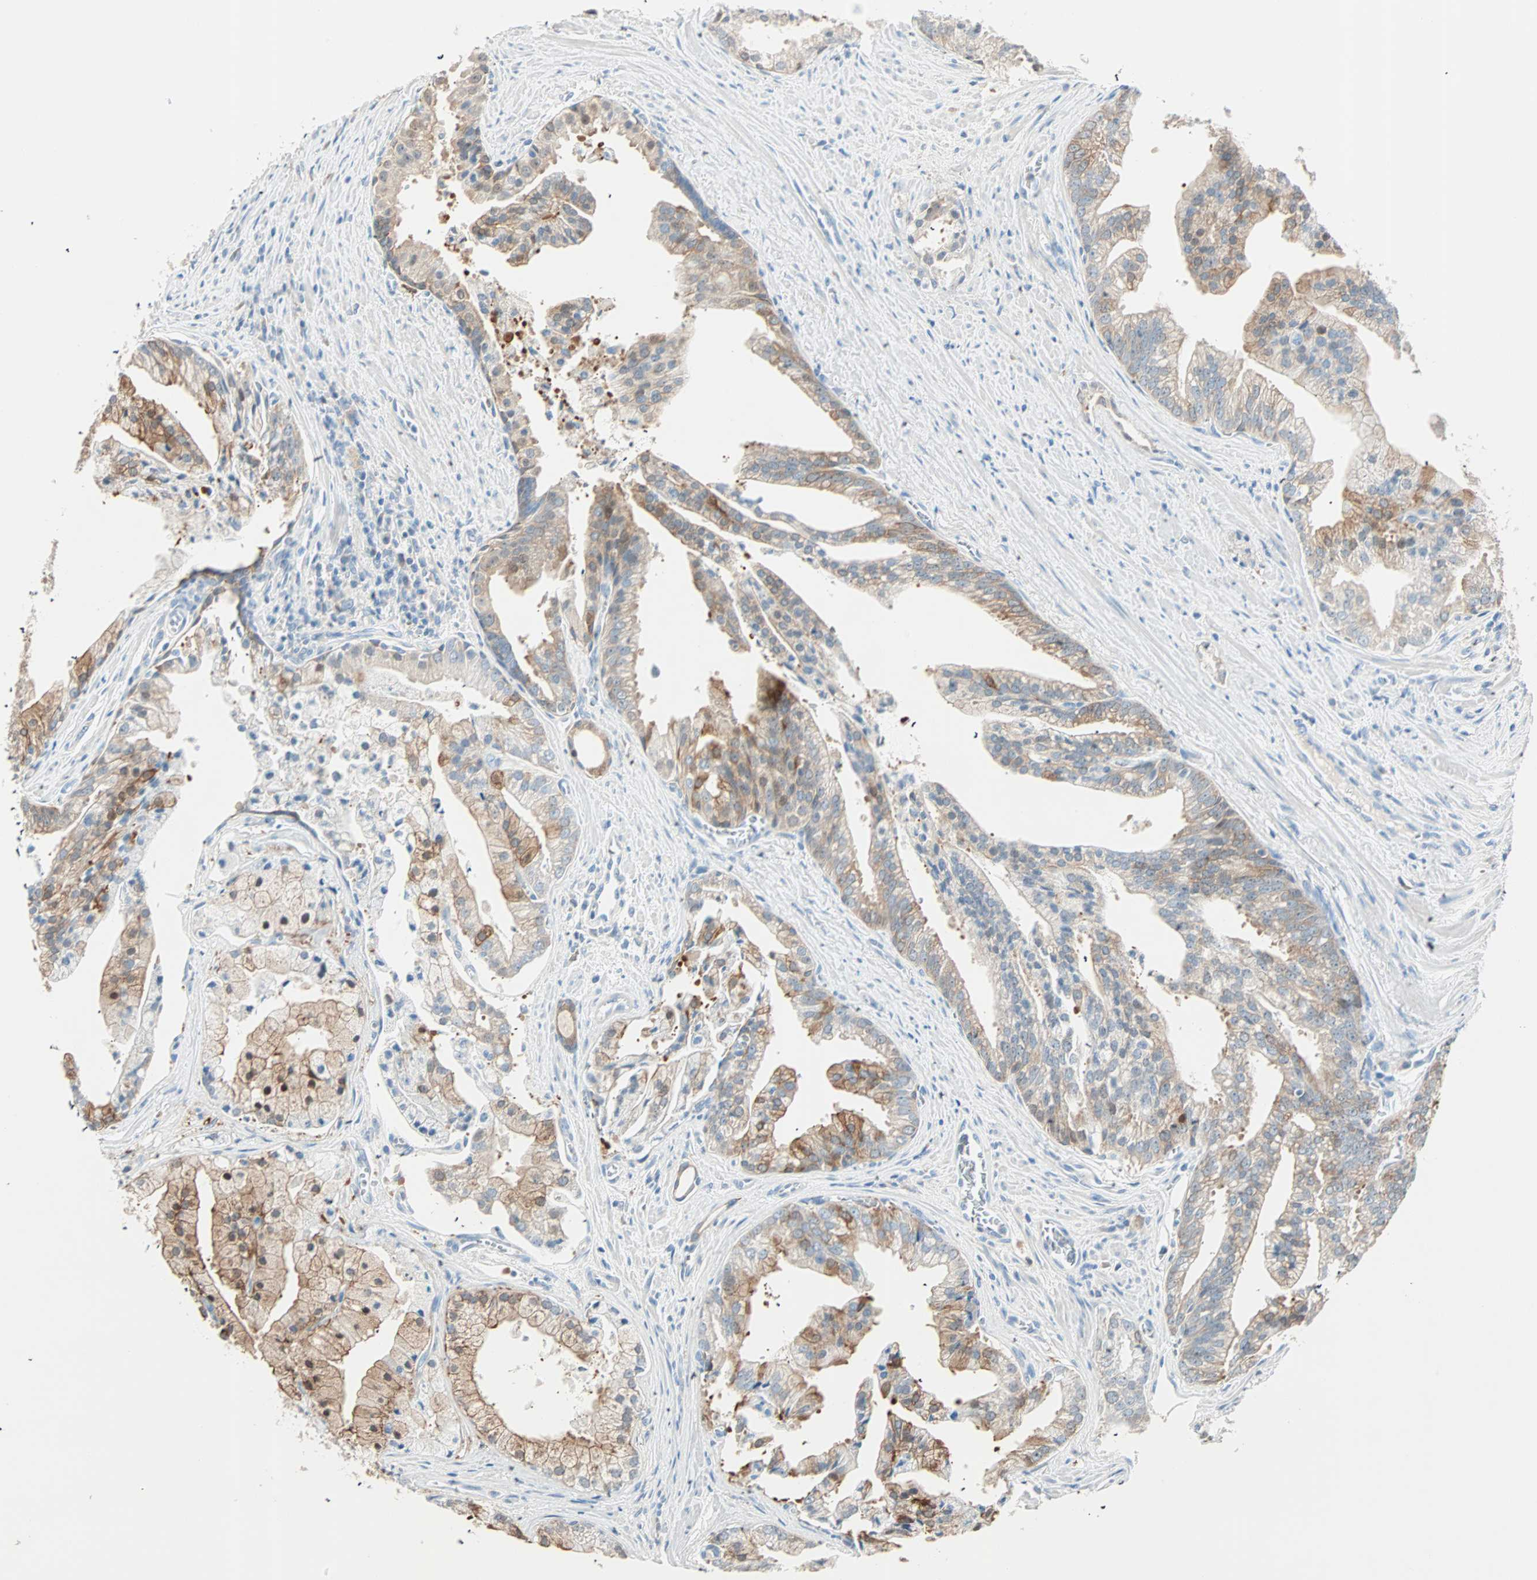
{"staining": {"intensity": "moderate", "quantity": "25%-75%", "location": "cytoplasmic/membranous"}, "tissue": "prostate cancer", "cell_type": "Tumor cells", "image_type": "cancer", "snomed": [{"axis": "morphology", "description": "Adenocarcinoma, High grade"}, {"axis": "topography", "description": "Prostate"}], "caption": "Approximately 25%-75% of tumor cells in prostate high-grade adenocarcinoma reveal moderate cytoplasmic/membranous protein positivity as visualized by brown immunohistochemical staining.", "gene": "ATF6", "patient": {"sex": "male", "age": 67}}